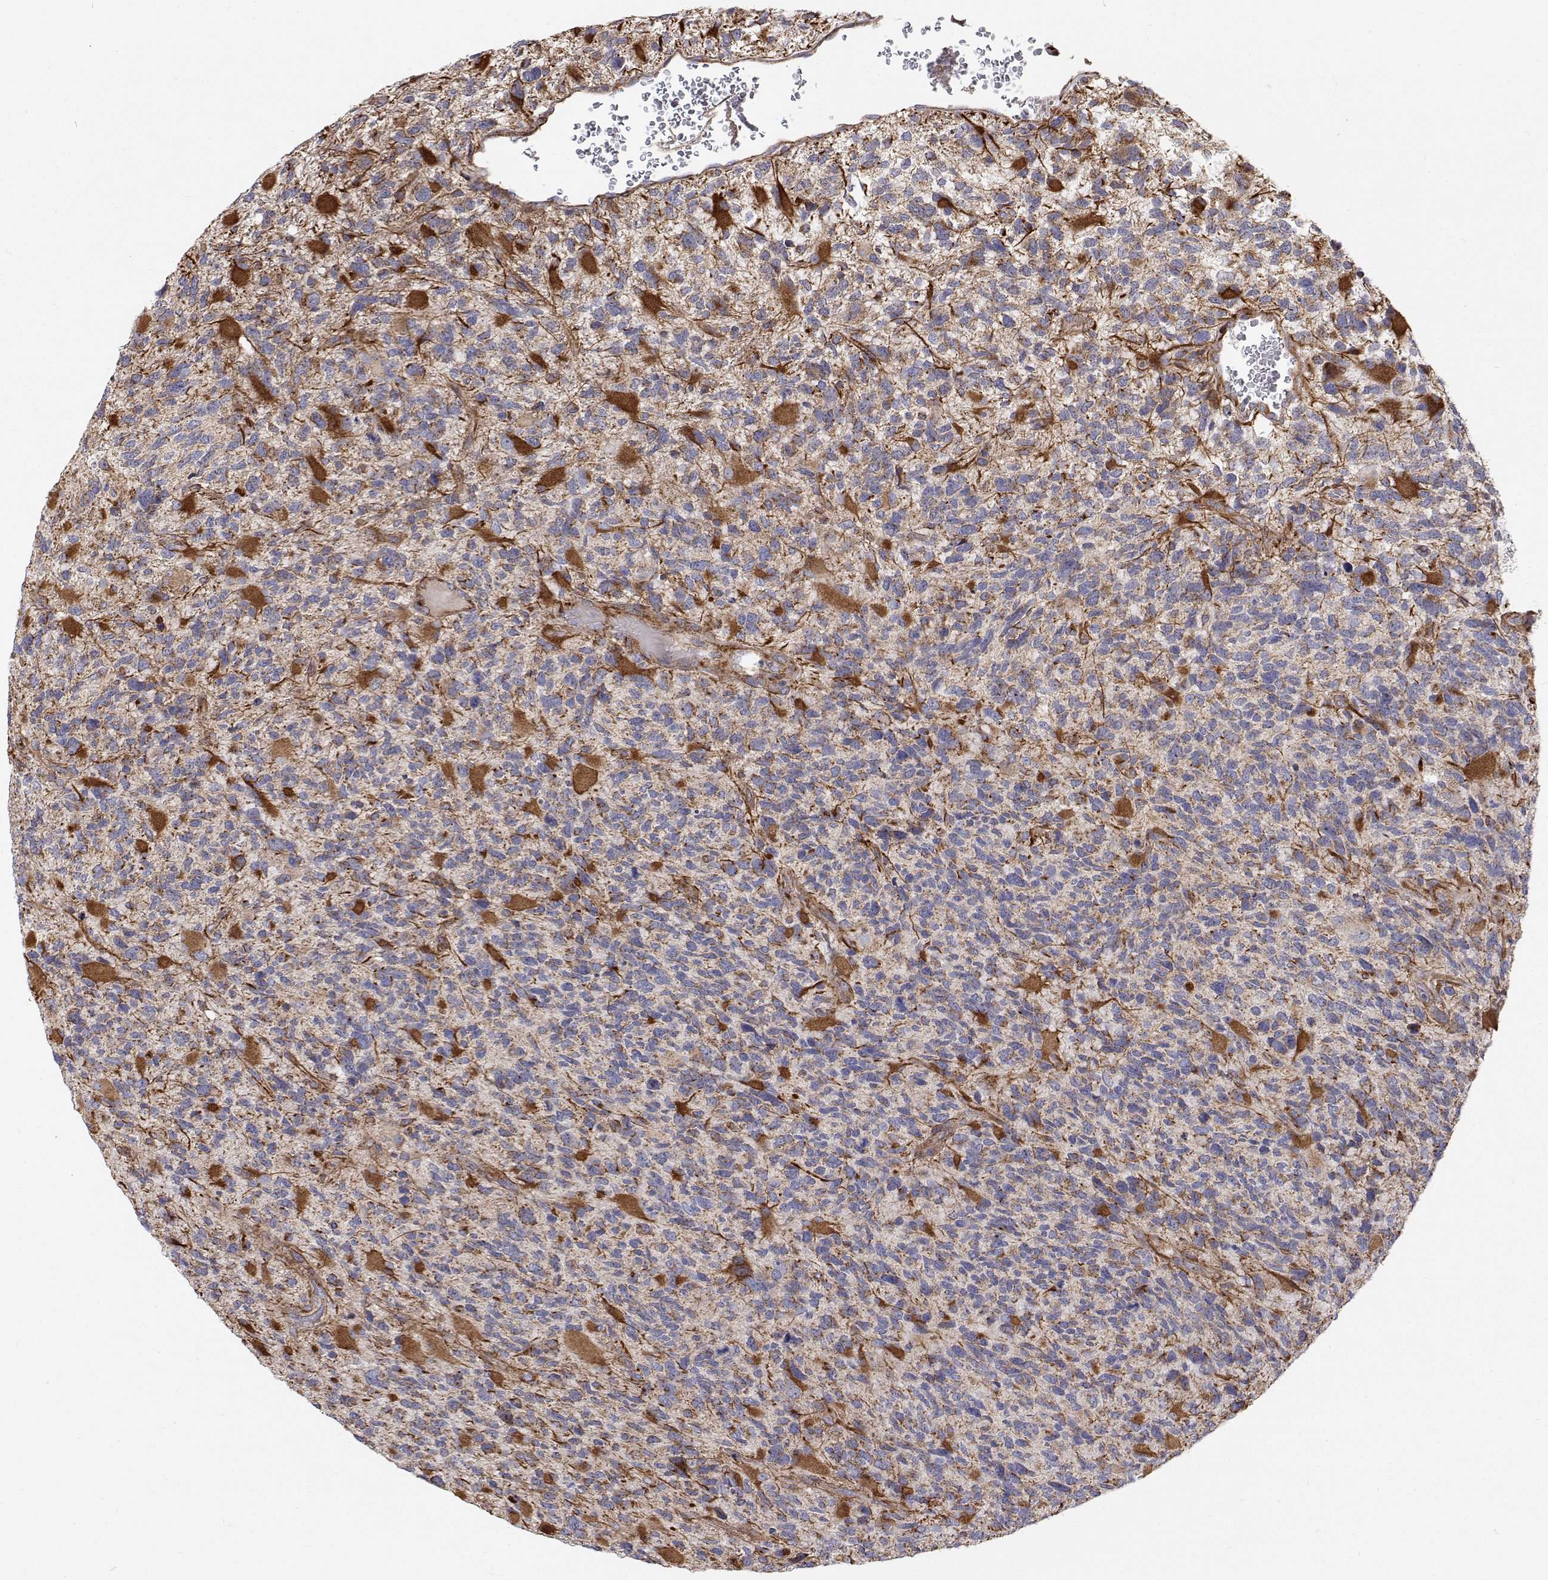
{"staining": {"intensity": "negative", "quantity": "none", "location": "none"}, "tissue": "glioma", "cell_type": "Tumor cells", "image_type": "cancer", "snomed": [{"axis": "morphology", "description": "Glioma, malignant, High grade"}, {"axis": "topography", "description": "Brain"}], "caption": "A histopathology image of human malignant glioma (high-grade) is negative for staining in tumor cells. (DAB immunohistochemistry (IHC) visualized using brightfield microscopy, high magnification).", "gene": "SPICE1", "patient": {"sex": "female", "age": 71}}